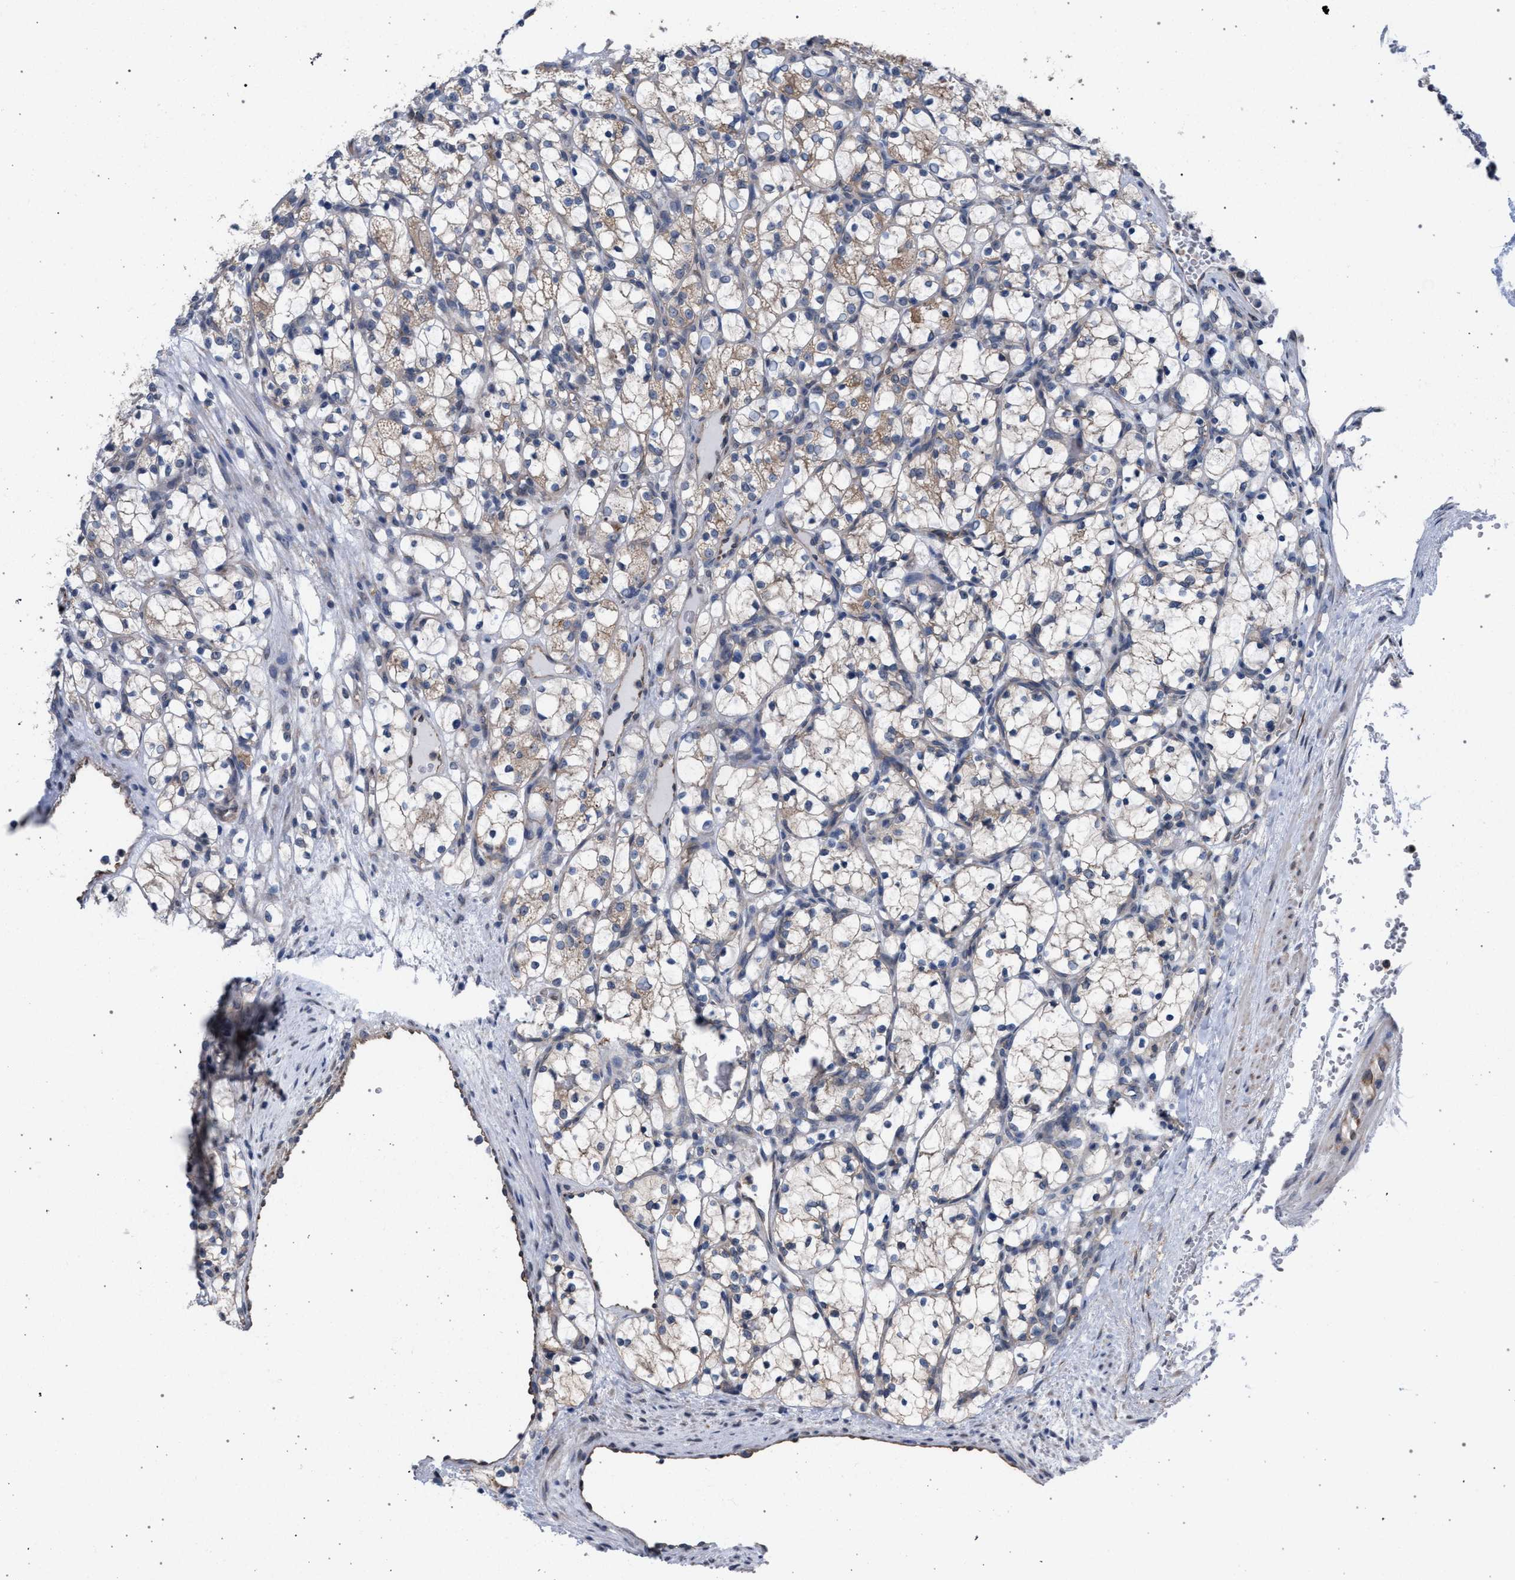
{"staining": {"intensity": "weak", "quantity": "<25%", "location": "cytoplasmic/membranous"}, "tissue": "renal cancer", "cell_type": "Tumor cells", "image_type": "cancer", "snomed": [{"axis": "morphology", "description": "Adenocarcinoma, NOS"}, {"axis": "topography", "description": "Kidney"}], "caption": "Immunohistochemistry histopathology image of neoplastic tissue: human adenocarcinoma (renal) stained with DAB (3,3'-diaminobenzidine) shows no significant protein expression in tumor cells. (DAB (3,3'-diaminobenzidine) IHC with hematoxylin counter stain).", "gene": "ARPC5L", "patient": {"sex": "female", "age": 69}}